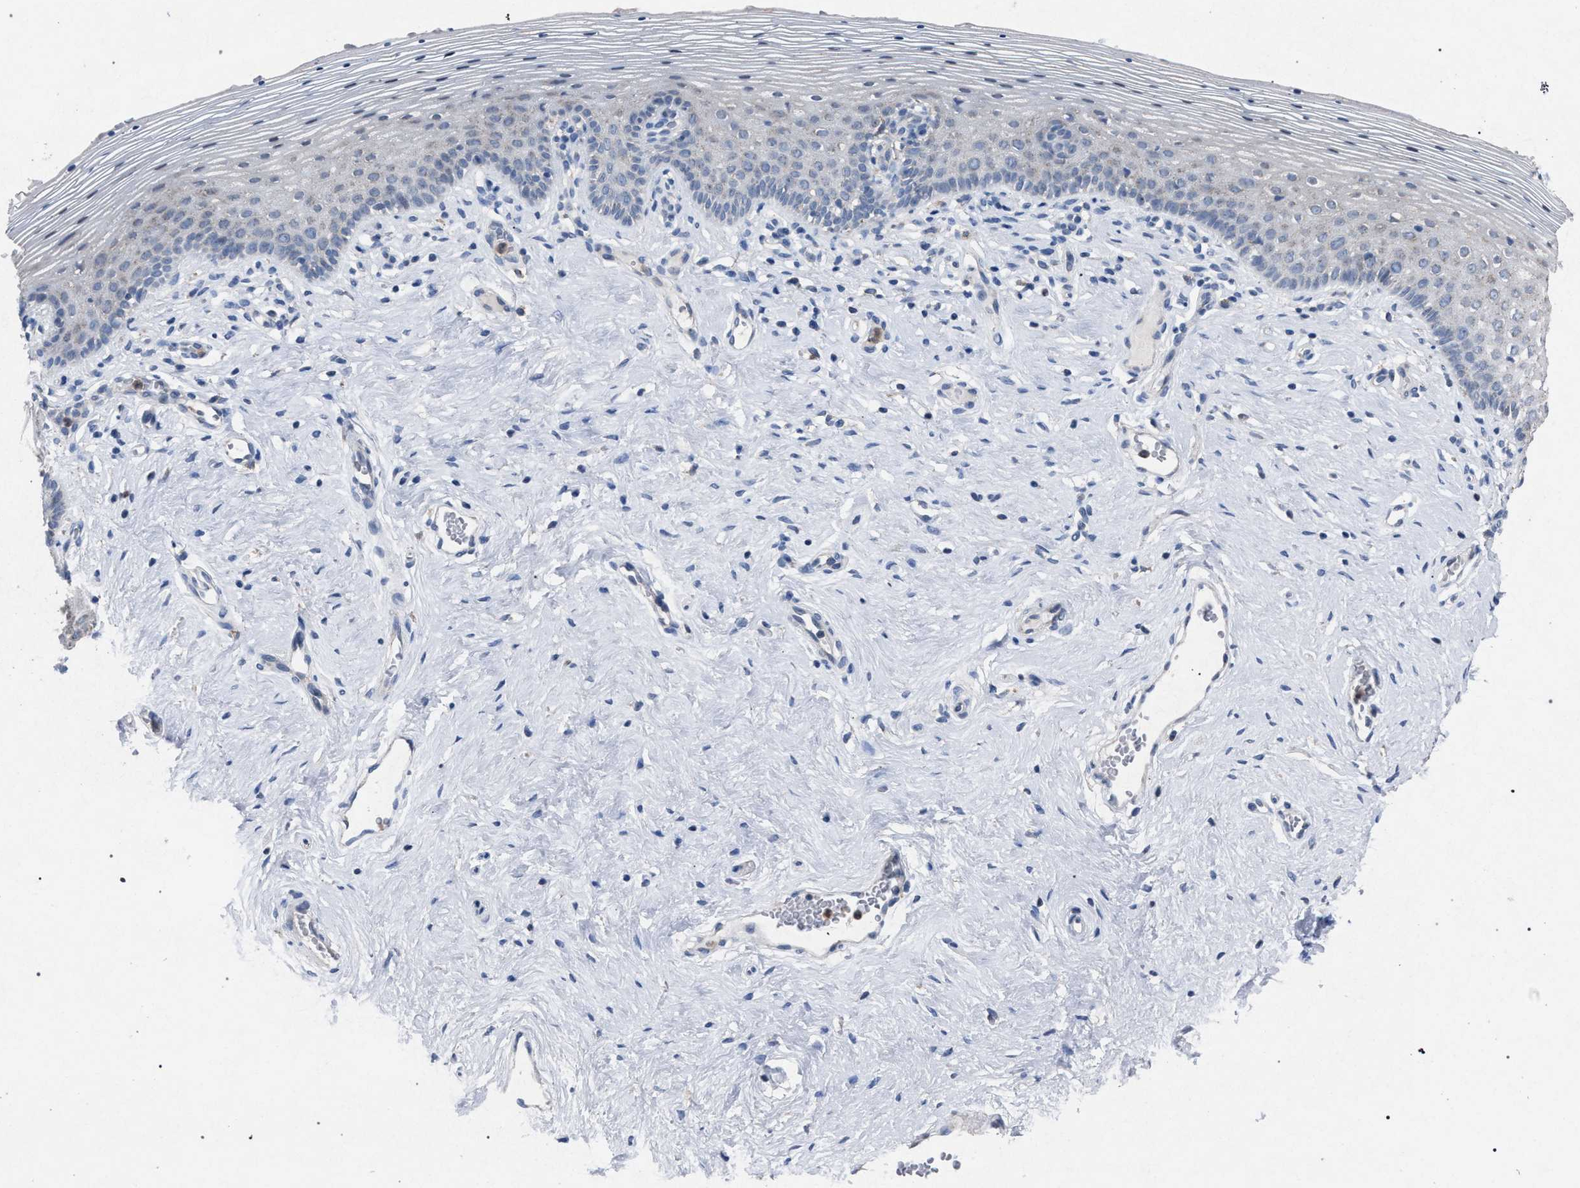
{"staining": {"intensity": "negative", "quantity": "none", "location": "none"}, "tissue": "vagina", "cell_type": "Squamous epithelial cells", "image_type": "normal", "snomed": [{"axis": "morphology", "description": "Normal tissue, NOS"}, {"axis": "topography", "description": "Vagina"}], "caption": "A high-resolution micrograph shows immunohistochemistry staining of normal vagina, which exhibits no significant expression in squamous epithelial cells.", "gene": "HSD17B4", "patient": {"sex": "female", "age": 32}}